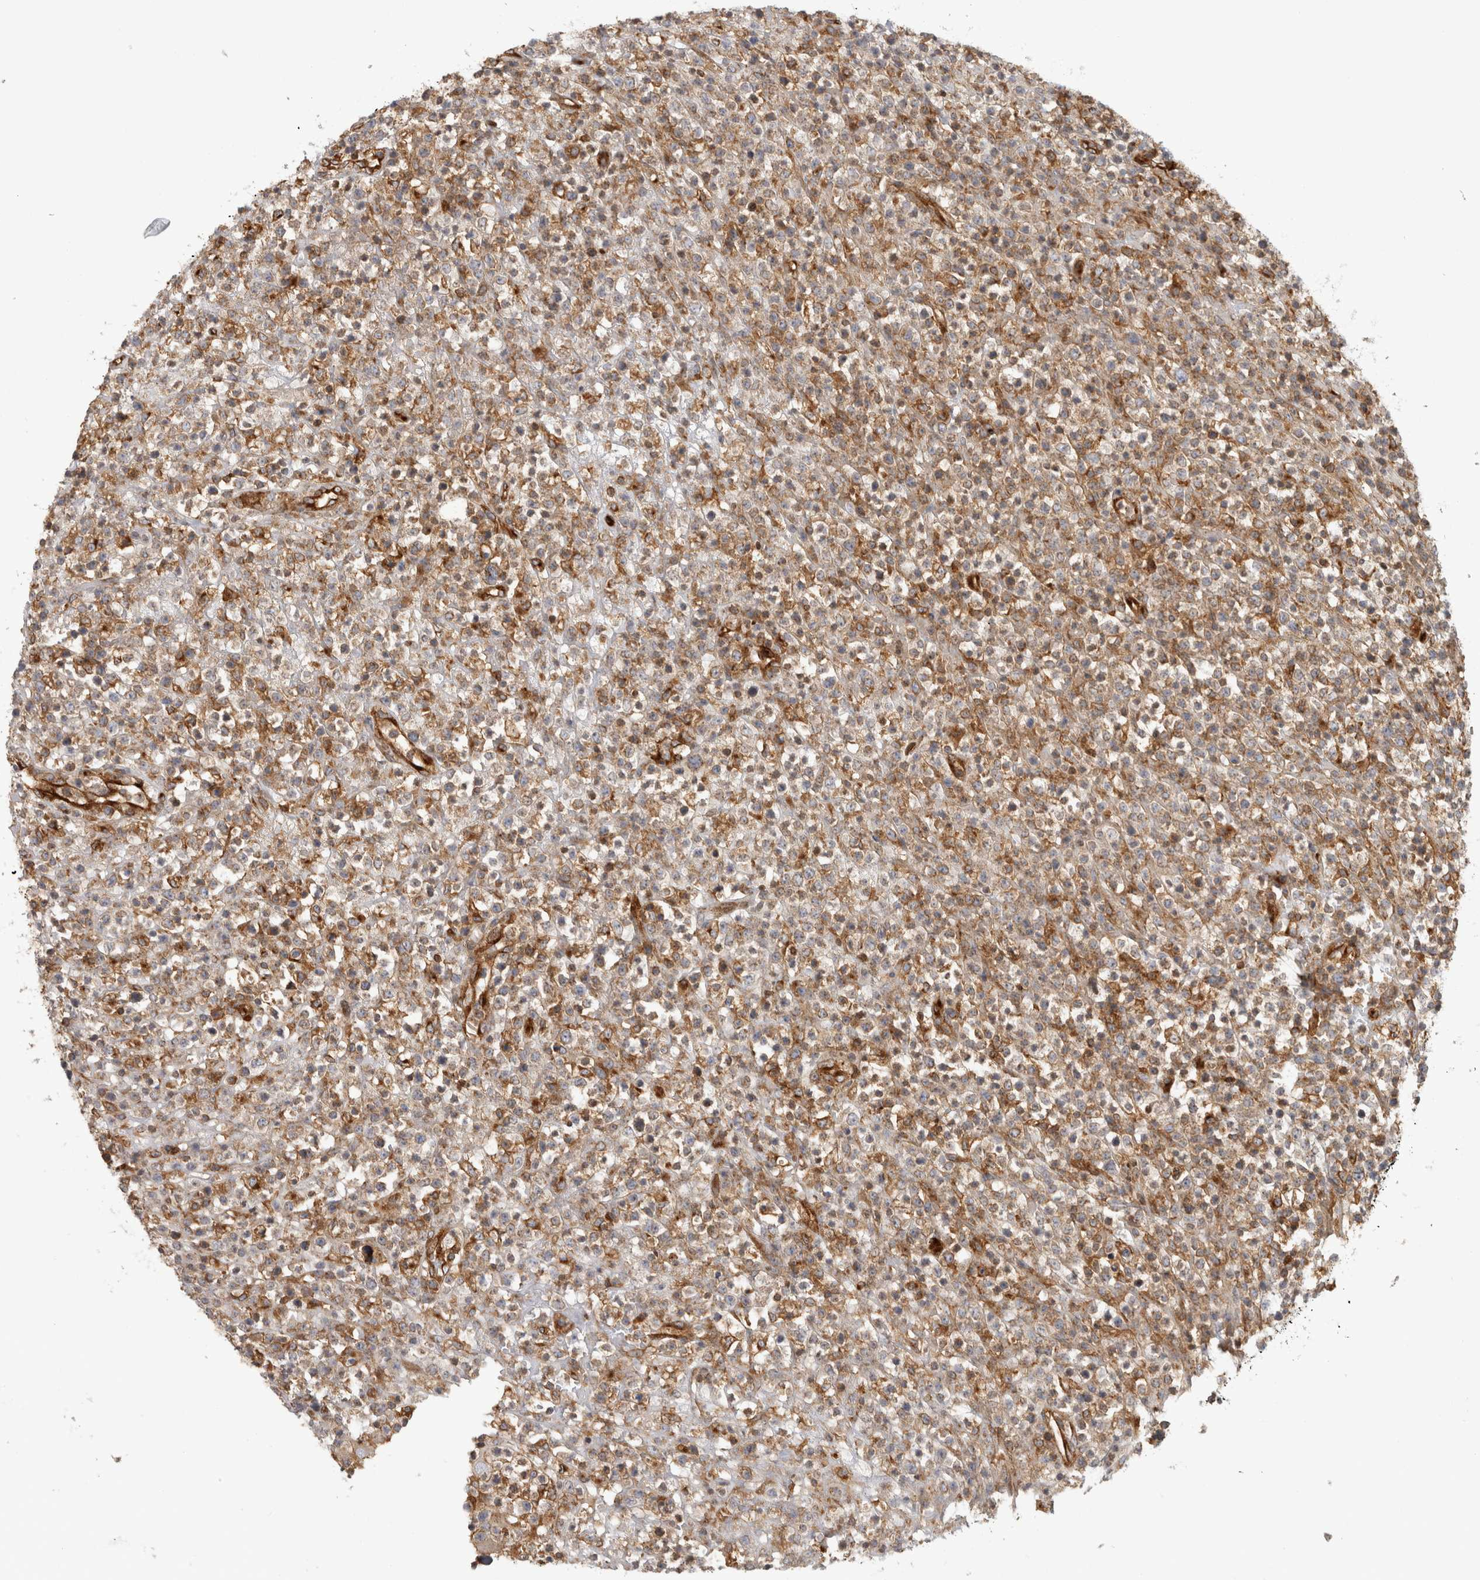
{"staining": {"intensity": "moderate", "quantity": ">75%", "location": "cytoplasmic/membranous"}, "tissue": "lymphoma", "cell_type": "Tumor cells", "image_type": "cancer", "snomed": [{"axis": "morphology", "description": "Malignant lymphoma, non-Hodgkin's type, High grade"}, {"axis": "topography", "description": "Colon"}], "caption": "This is an image of IHC staining of malignant lymphoma, non-Hodgkin's type (high-grade), which shows moderate expression in the cytoplasmic/membranous of tumor cells.", "gene": "HLA-E", "patient": {"sex": "female", "age": 53}}